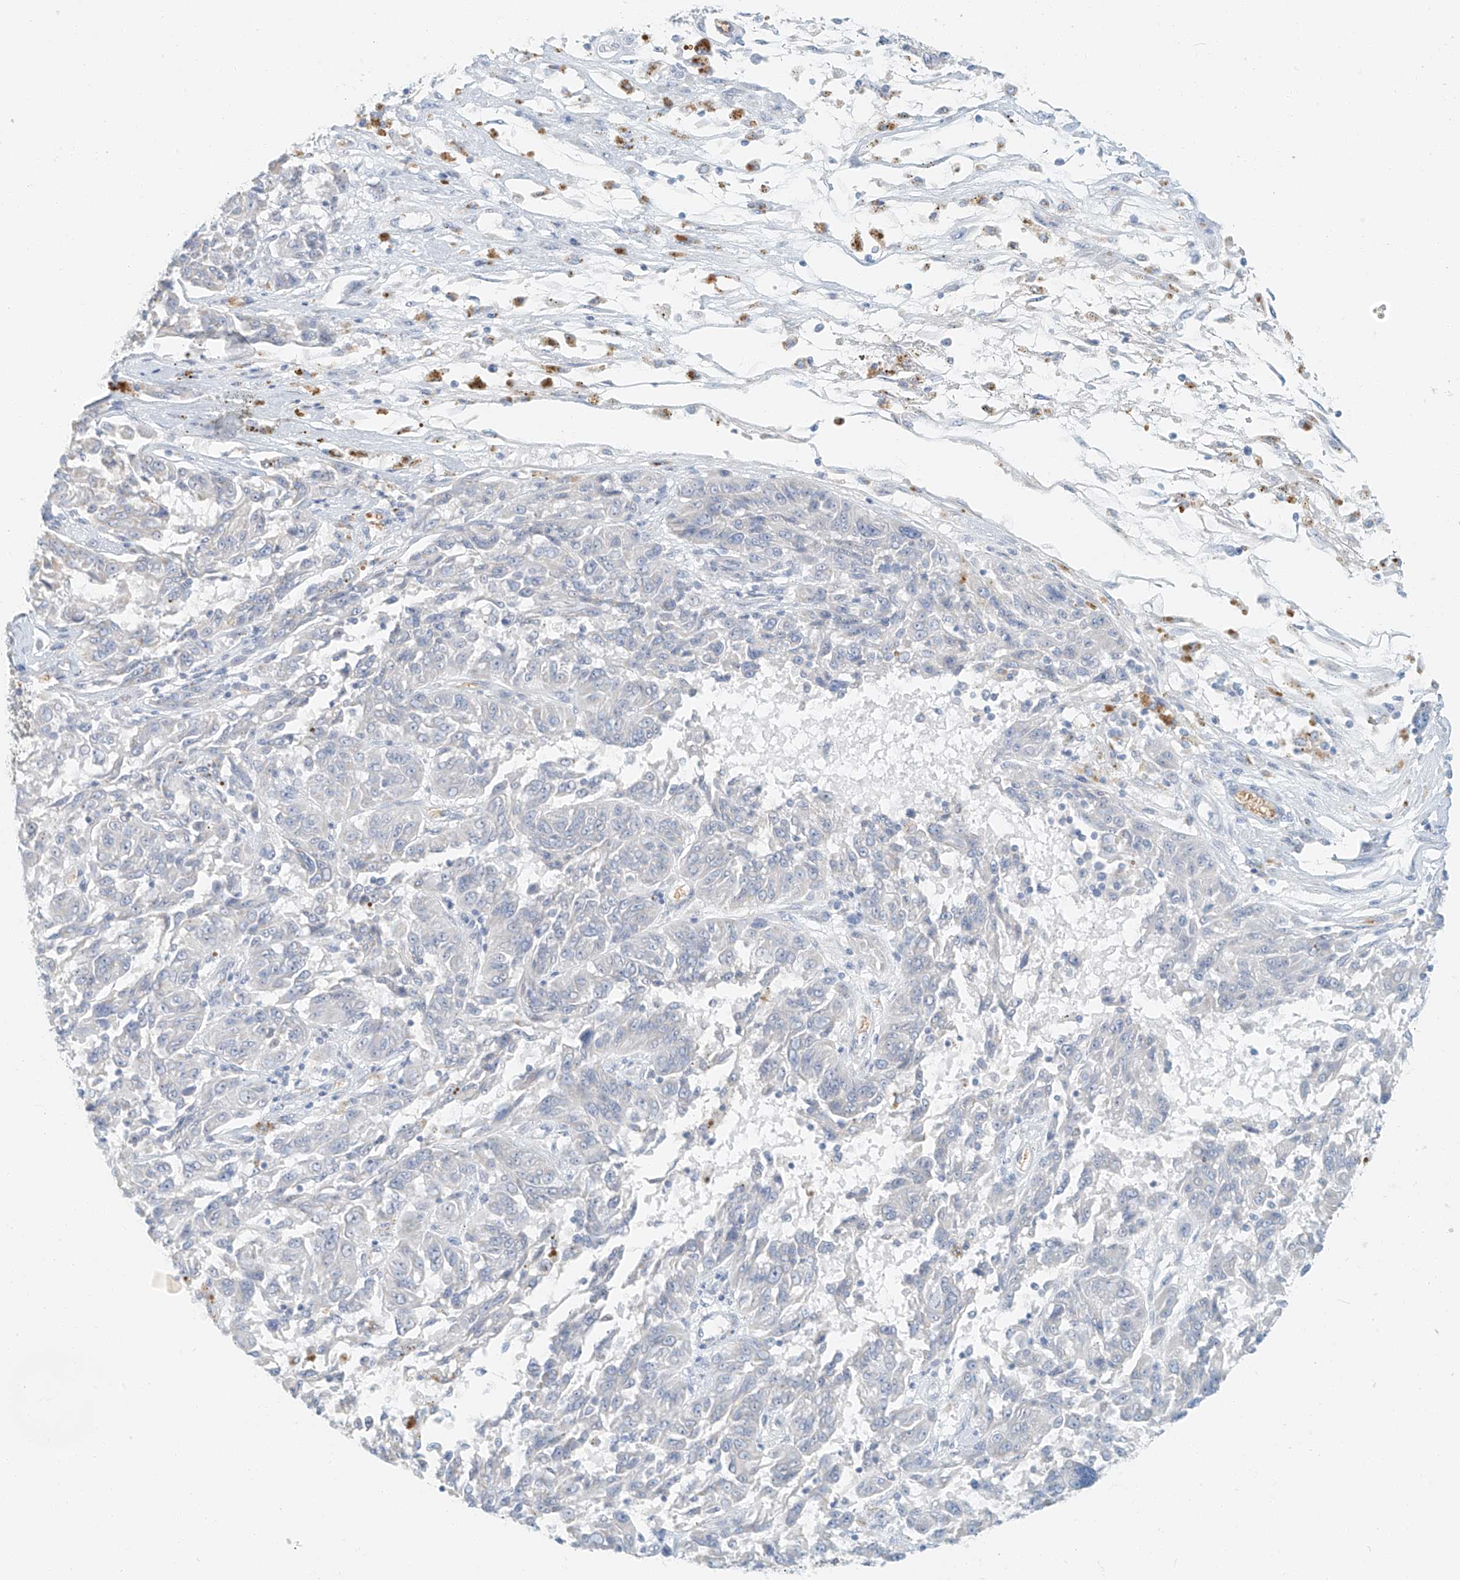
{"staining": {"intensity": "negative", "quantity": "none", "location": "none"}, "tissue": "melanoma", "cell_type": "Tumor cells", "image_type": "cancer", "snomed": [{"axis": "morphology", "description": "Malignant melanoma, NOS"}, {"axis": "topography", "description": "Skin"}], "caption": "Immunohistochemistry (IHC) of human melanoma reveals no expression in tumor cells. The staining was performed using DAB to visualize the protein expression in brown, while the nuclei were stained in blue with hematoxylin (Magnification: 20x).", "gene": "PGC", "patient": {"sex": "male", "age": 53}}